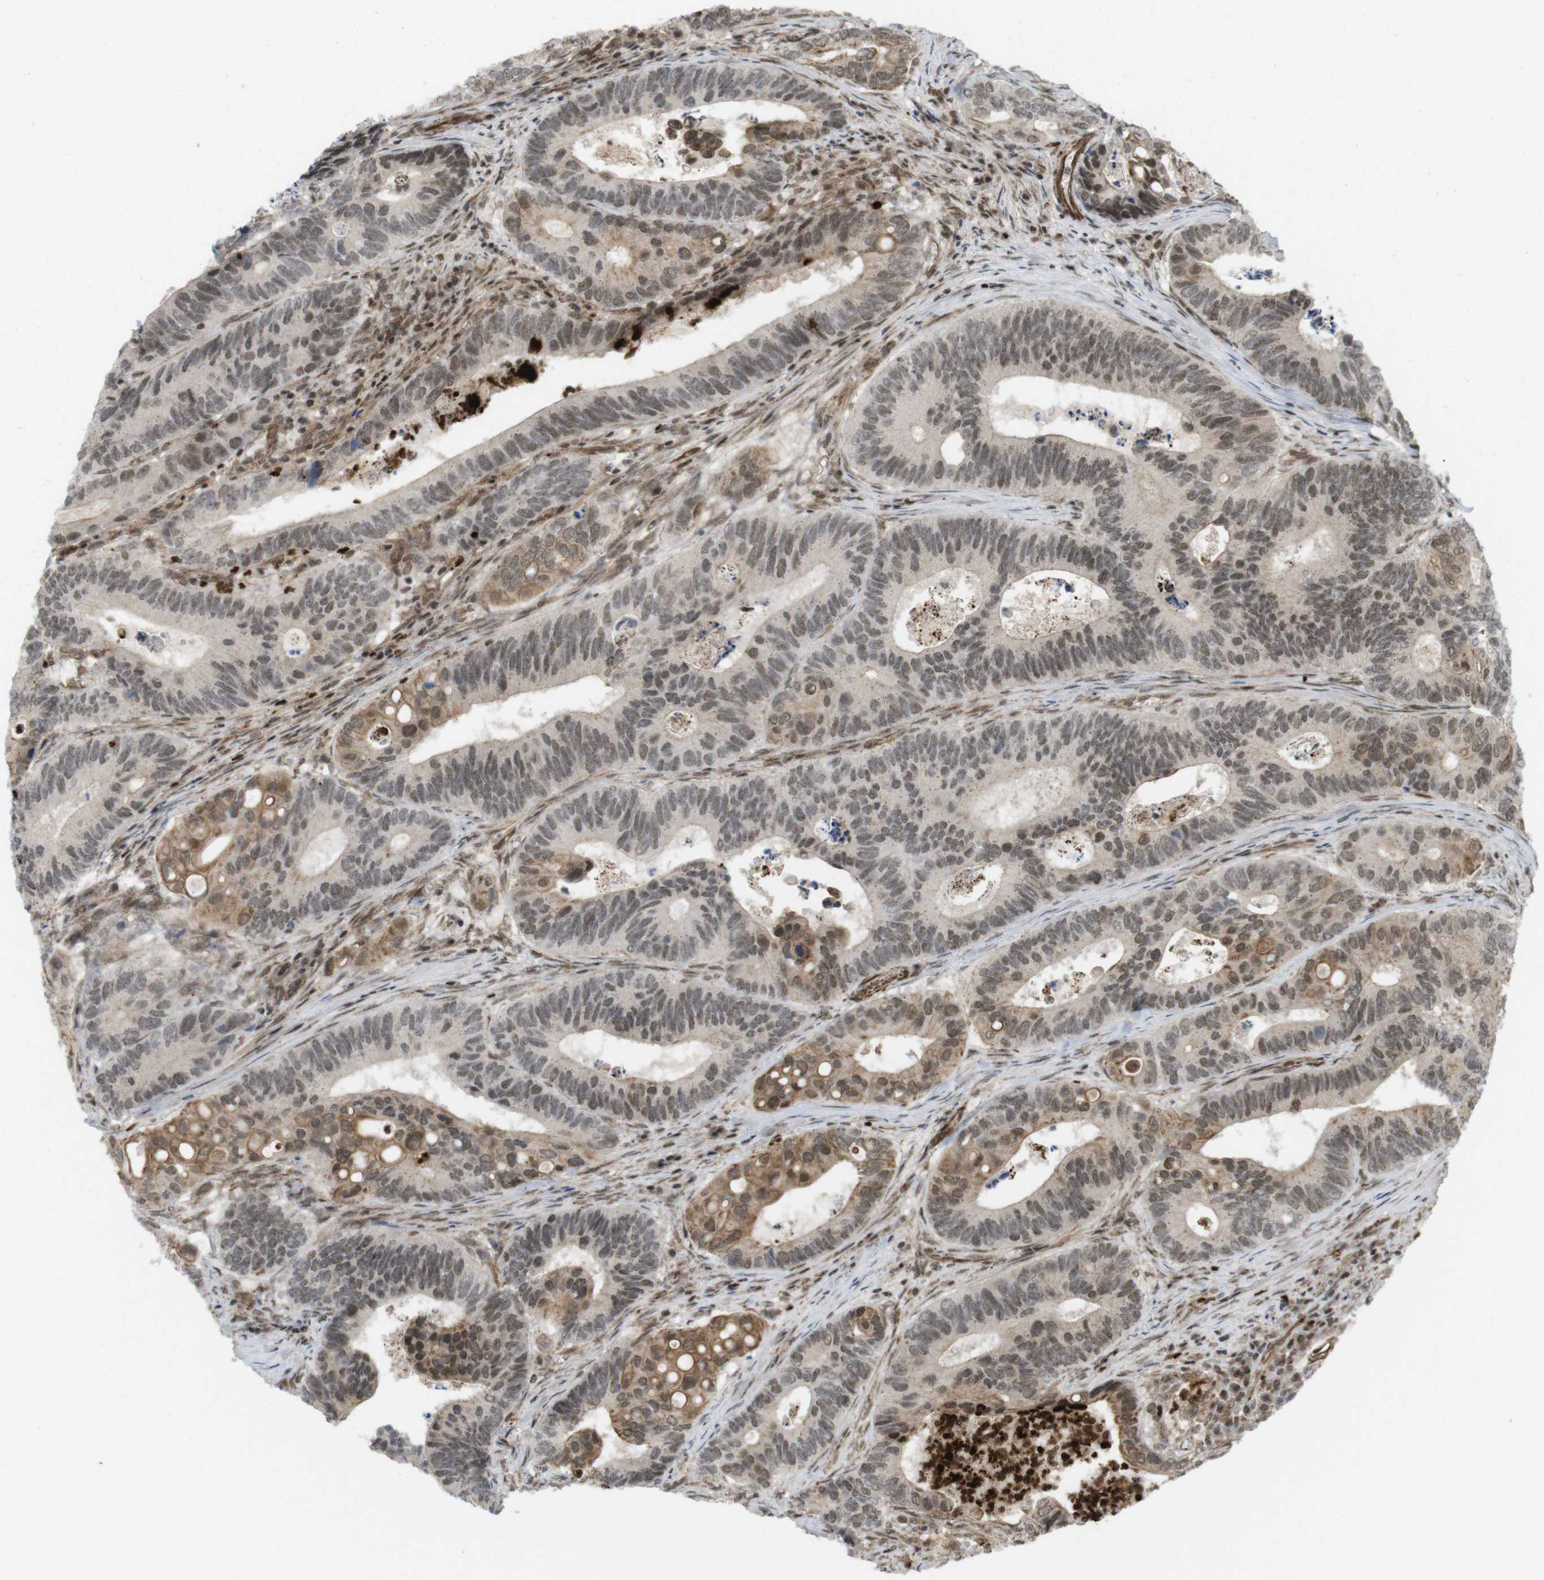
{"staining": {"intensity": "moderate", "quantity": ">75%", "location": "cytoplasmic/membranous,nuclear"}, "tissue": "colorectal cancer", "cell_type": "Tumor cells", "image_type": "cancer", "snomed": [{"axis": "morphology", "description": "Inflammation, NOS"}, {"axis": "morphology", "description": "Adenocarcinoma, NOS"}, {"axis": "topography", "description": "Colon"}], "caption": "Brown immunohistochemical staining in human colorectal cancer displays moderate cytoplasmic/membranous and nuclear positivity in approximately >75% of tumor cells.", "gene": "SP2", "patient": {"sex": "male", "age": 72}}